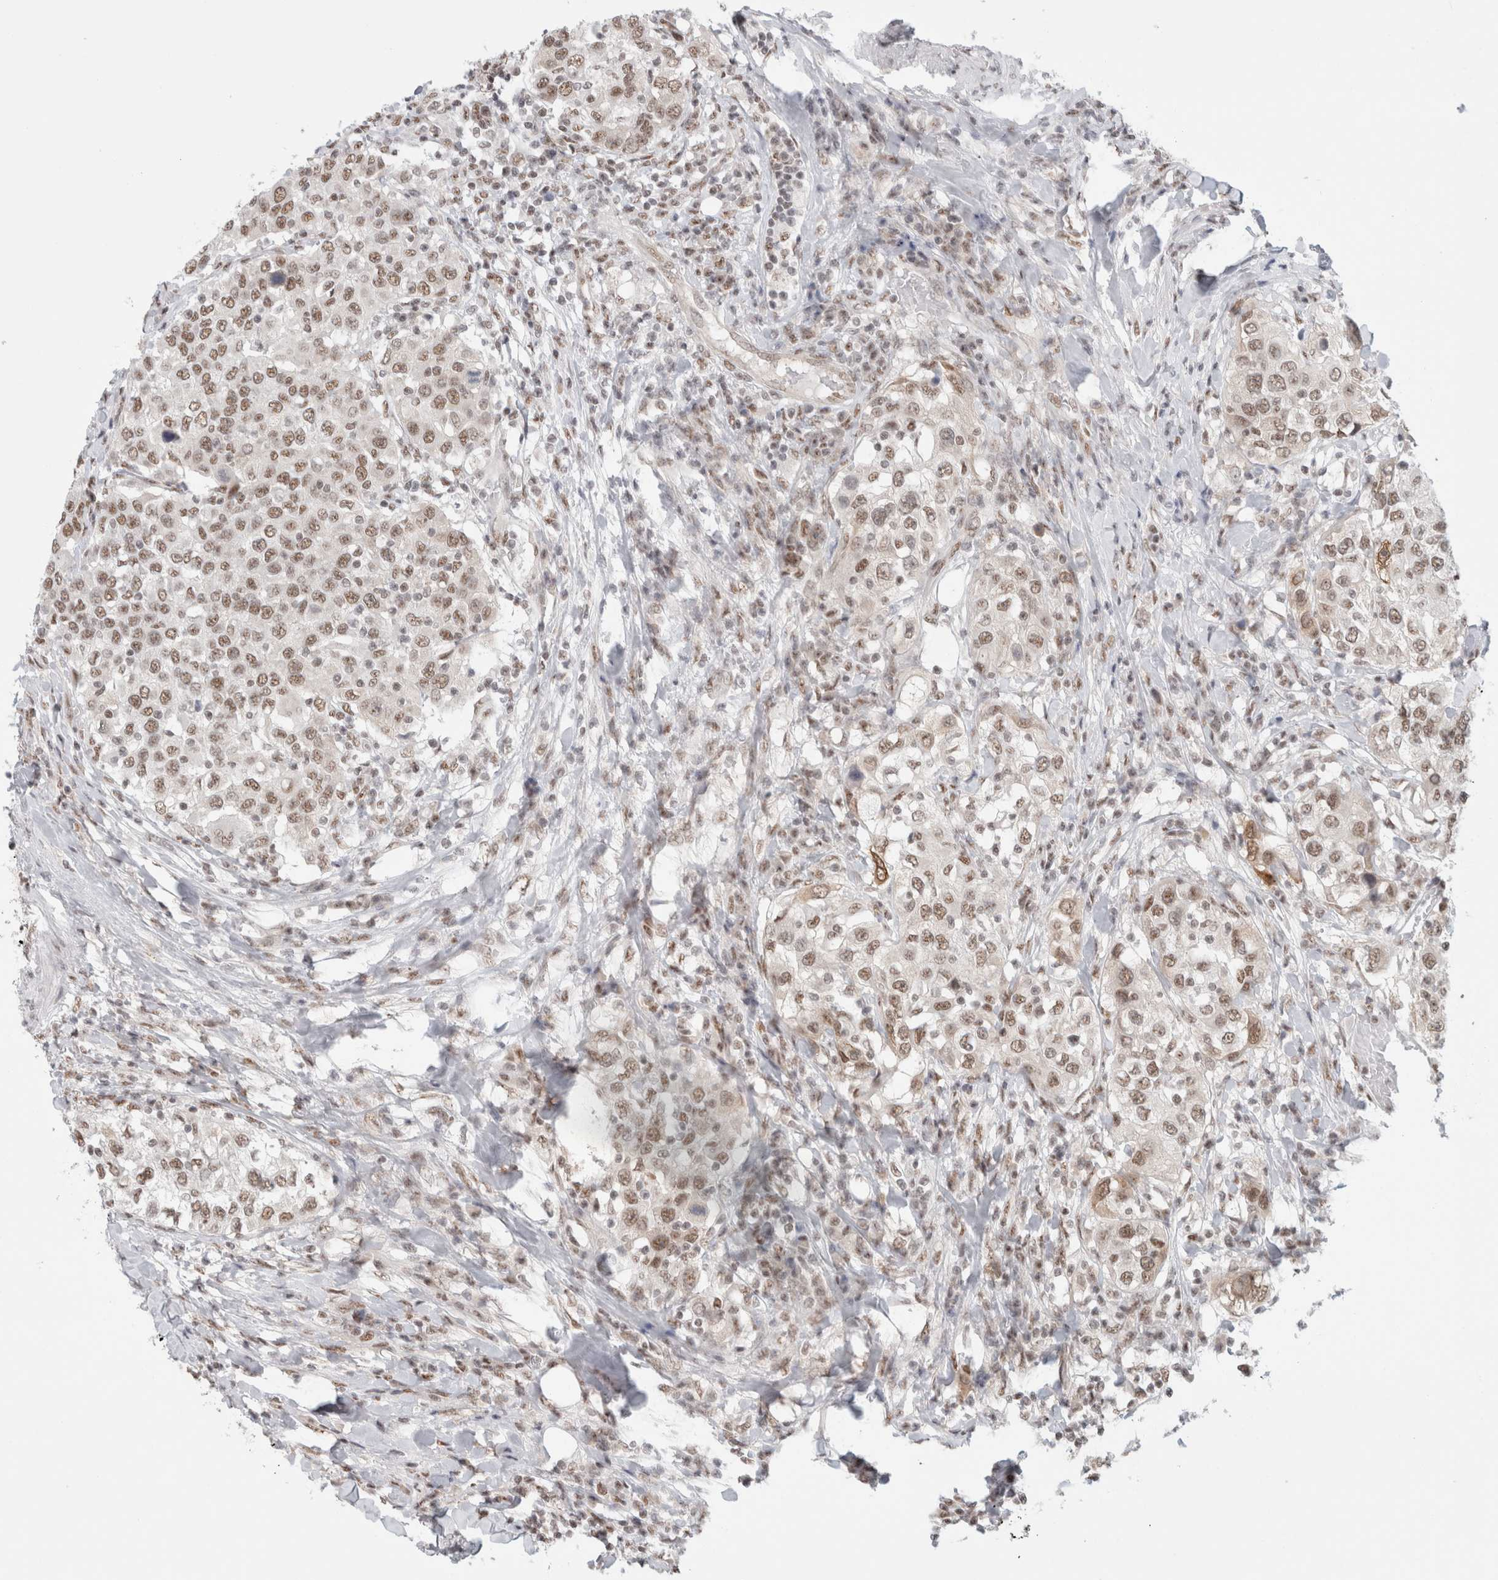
{"staining": {"intensity": "moderate", "quantity": ">75%", "location": "nuclear"}, "tissue": "urothelial cancer", "cell_type": "Tumor cells", "image_type": "cancer", "snomed": [{"axis": "morphology", "description": "Urothelial carcinoma, High grade"}, {"axis": "topography", "description": "Urinary bladder"}], "caption": "The immunohistochemical stain labels moderate nuclear positivity in tumor cells of urothelial carcinoma (high-grade) tissue.", "gene": "TRMT12", "patient": {"sex": "female", "age": 80}}